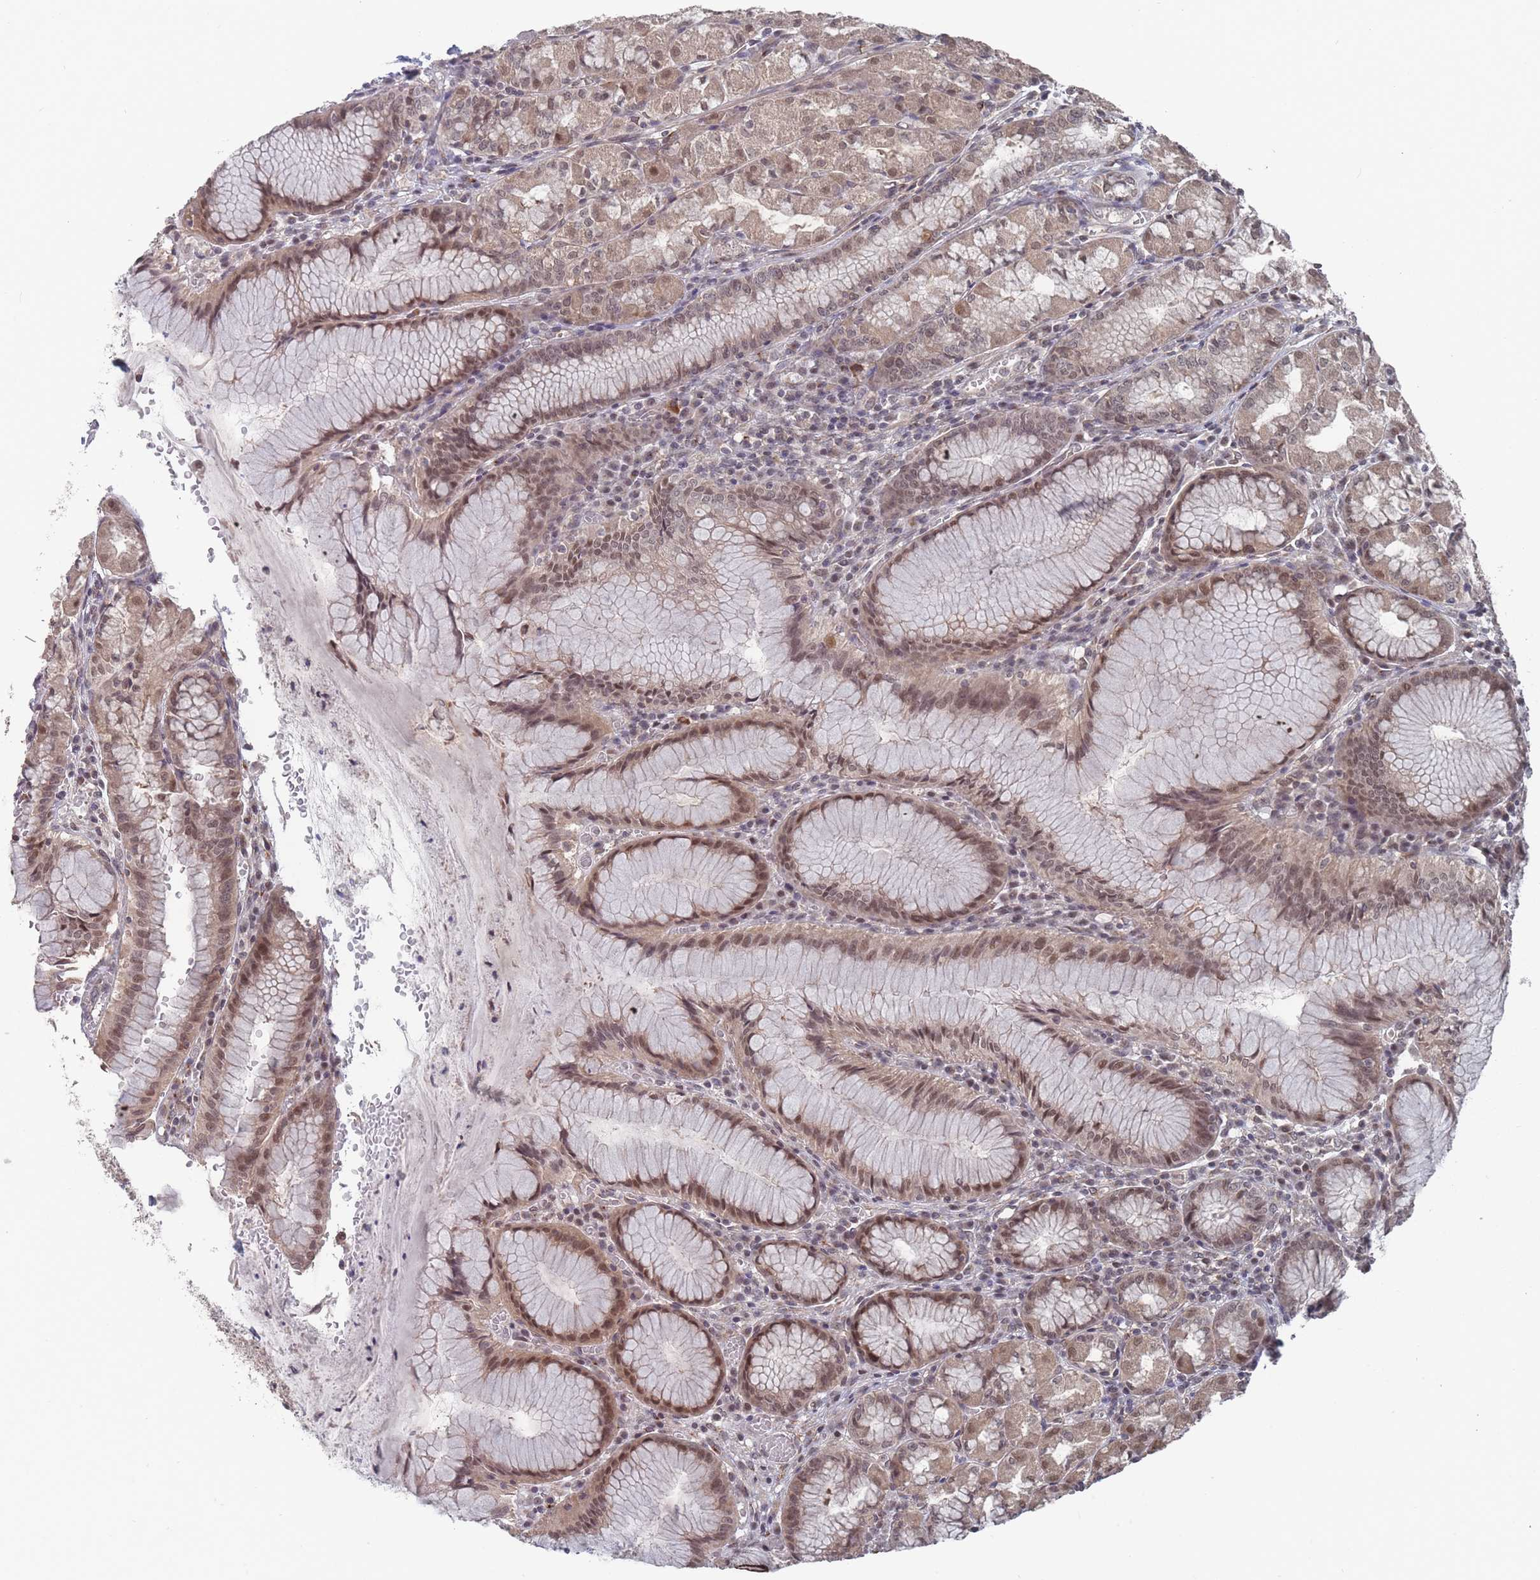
{"staining": {"intensity": "moderate", "quantity": ">75%", "location": "cytoplasmic/membranous,nuclear"}, "tissue": "stomach", "cell_type": "Glandular cells", "image_type": "normal", "snomed": [{"axis": "morphology", "description": "Normal tissue, NOS"}, {"axis": "topography", "description": "Stomach"}], "caption": "Moderate cytoplasmic/membranous,nuclear protein positivity is seen in about >75% of glandular cells in stomach. (Brightfield microscopy of DAB IHC at high magnification).", "gene": "CNTRL", "patient": {"sex": "male", "age": 55}}